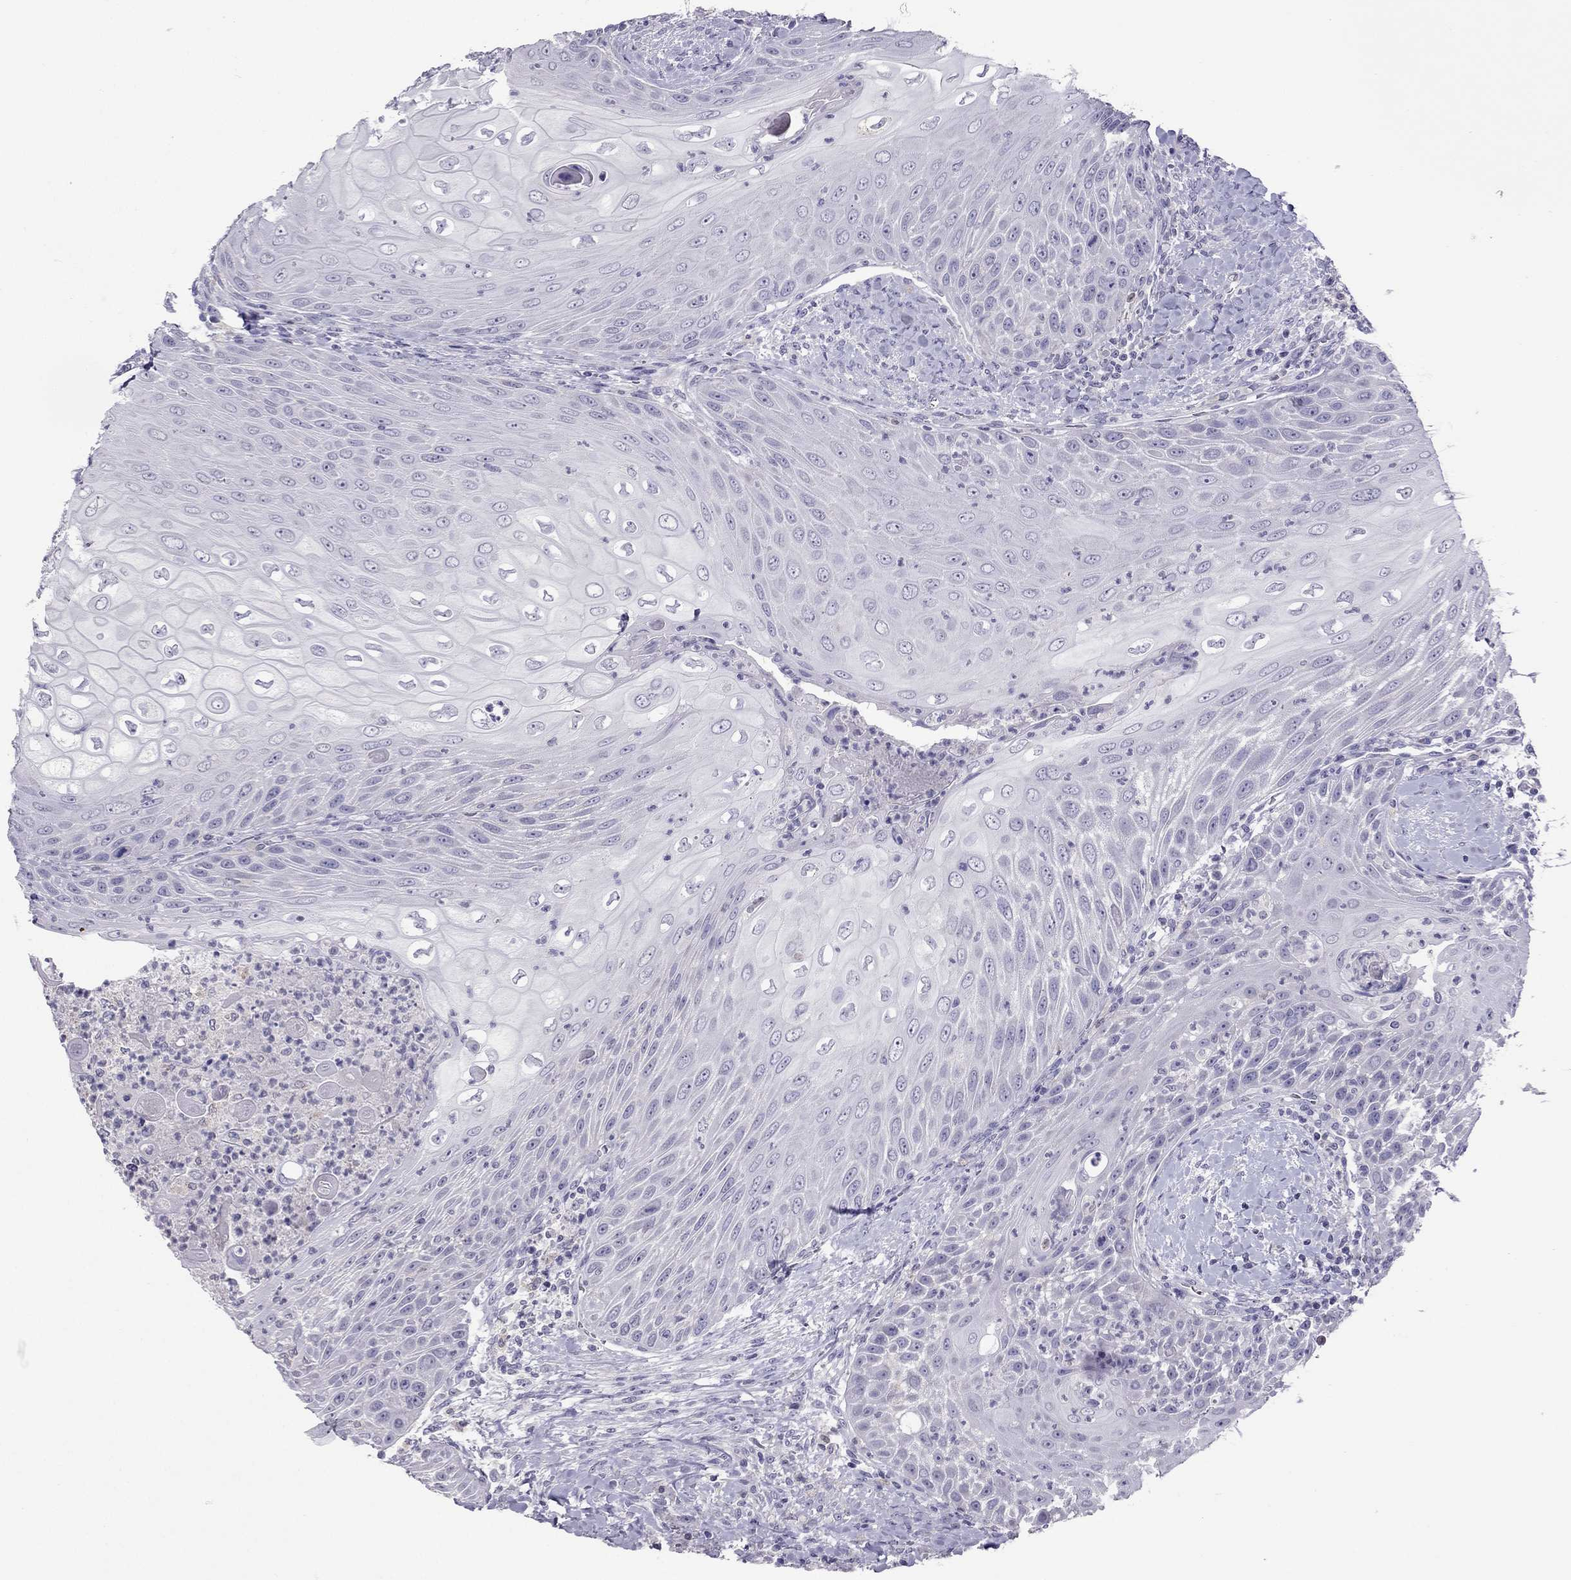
{"staining": {"intensity": "negative", "quantity": "none", "location": "none"}, "tissue": "head and neck cancer", "cell_type": "Tumor cells", "image_type": "cancer", "snomed": [{"axis": "morphology", "description": "Squamous cell carcinoma, NOS"}, {"axis": "topography", "description": "Head-Neck"}], "caption": "Photomicrograph shows no significant protein staining in tumor cells of head and neck cancer.", "gene": "RGS8", "patient": {"sex": "male", "age": 69}}